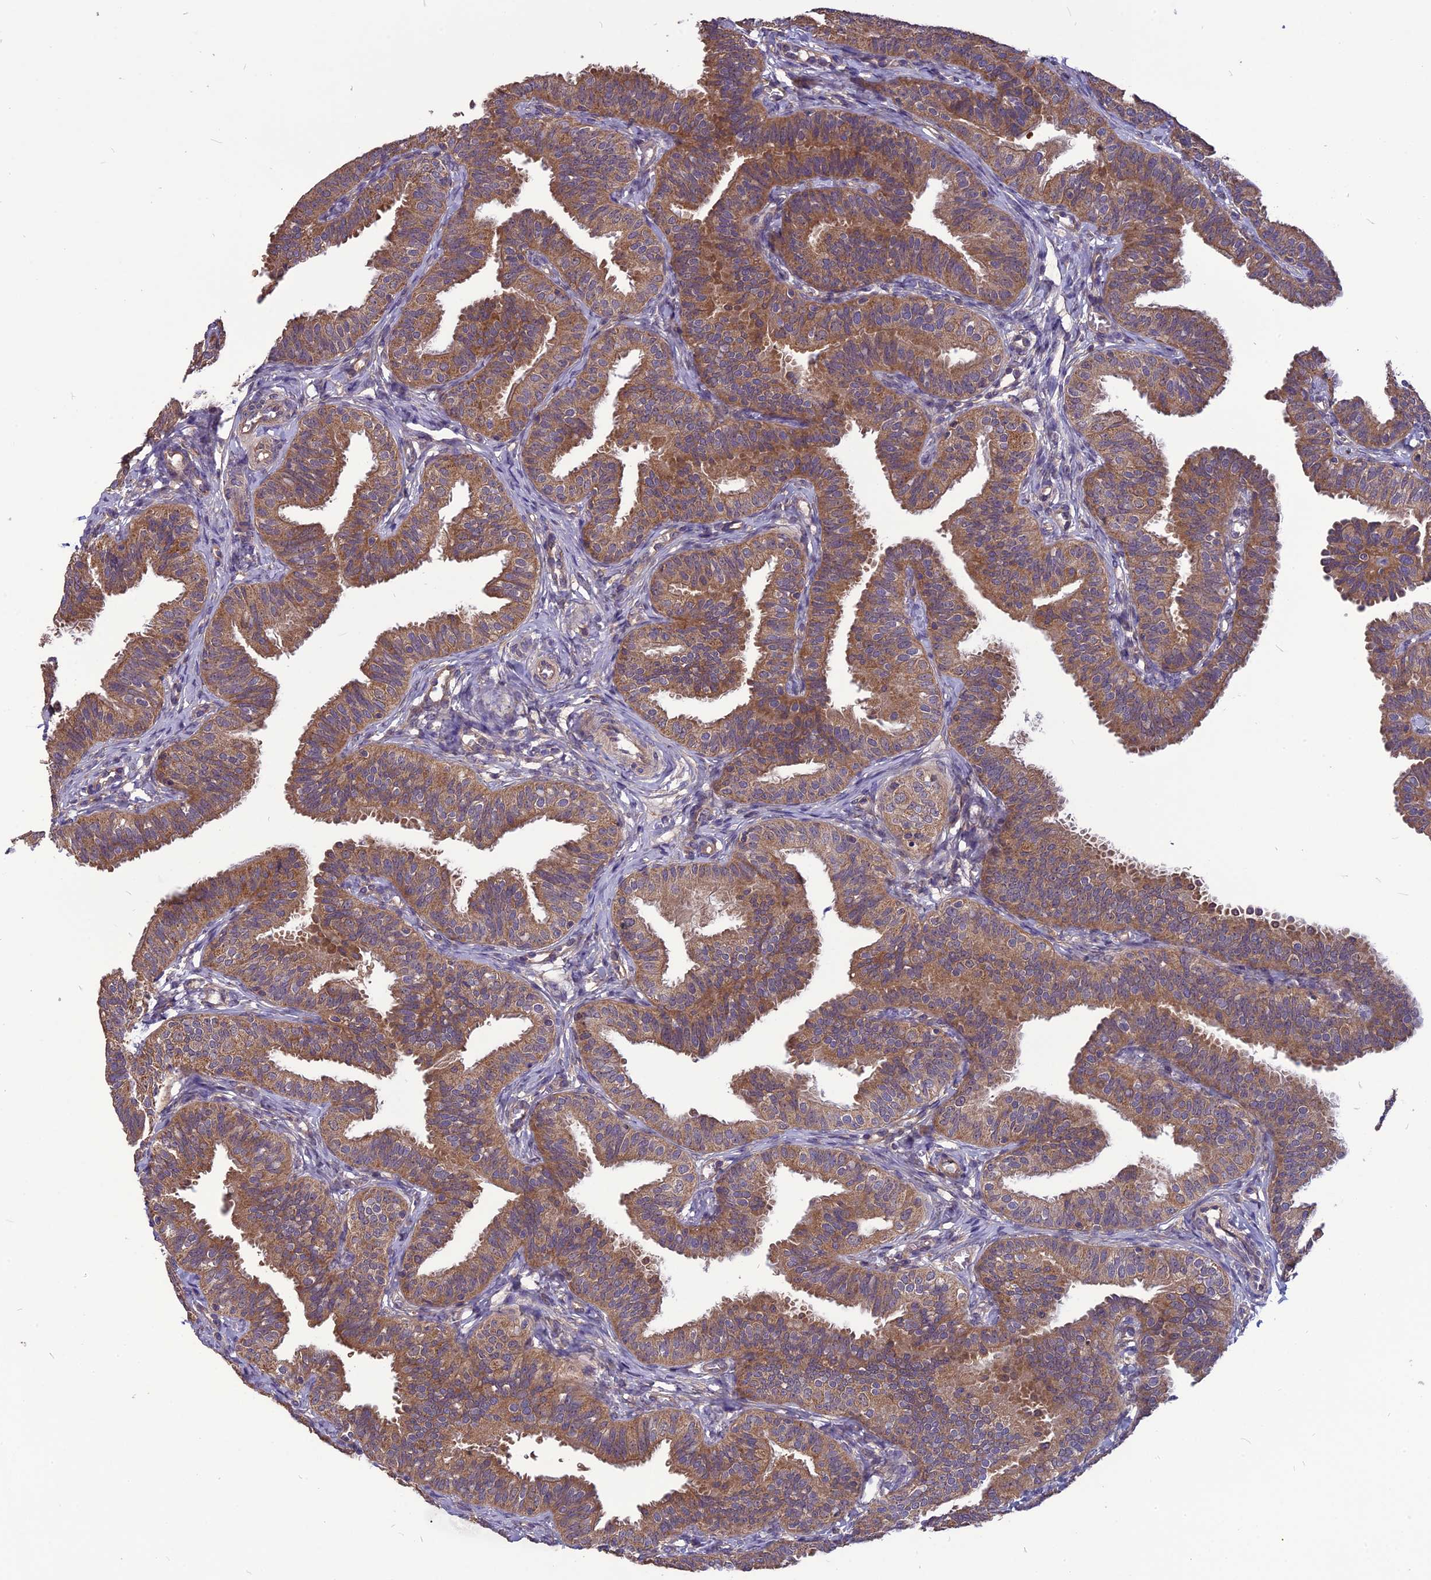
{"staining": {"intensity": "moderate", "quantity": ">75%", "location": "cytoplasmic/membranous"}, "tissue": "fallopian tube", "cell_type": "Glandular cells", "image_type": "normal", "snomed": [{"axis": "morphology", "description": "Normal tissue, NOS"}, {"axis": "topography", "description": "Fallopian tube"}], "caption": "Glandular cells show medium levels of moderate cytoplasmic/membranous staining in about >75% of cells in benign human fallopian tube.", "gene": "PSMF1", "patient": {"sex": "female", "age": 35}}